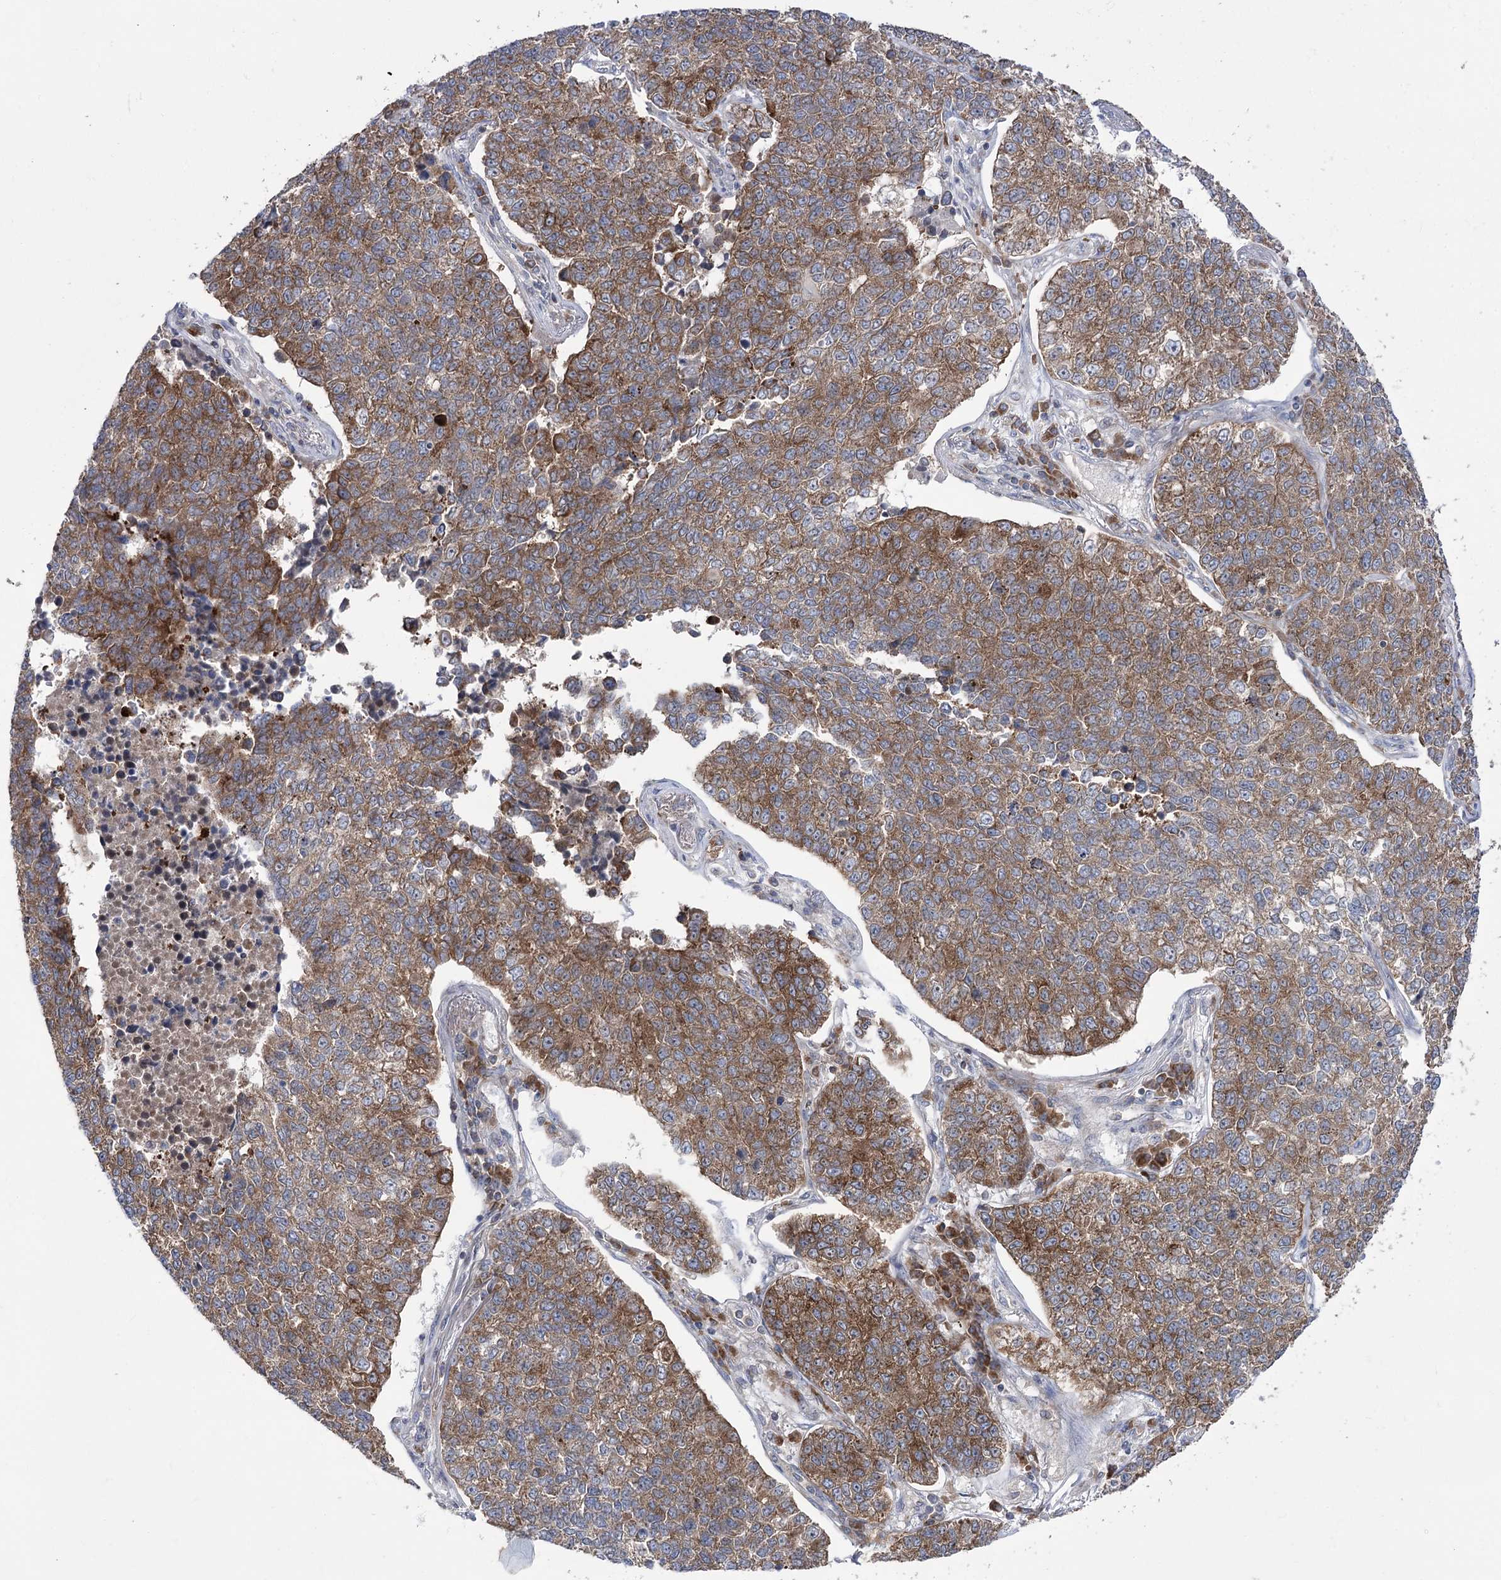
{"staining": {"intensity": "moderate", "quantity": ">75%", "location": "cytoplasmic/membranous"}, "tissue": "lung cancer", "cell_type": "Tumor cells", "image_type": "cancer", "snomed": [{"axis": "morphology", "description": "Adenocarcinoma, NOS"}, {"axis": "topography", "description": "Lung"}], "caption": "DAB (3,3'-diaminobenzidine) immunohistochemical staining of lung cancer displays moderate cytoplasmic/membranous protein staining in approximately >75% of tumor cells.", "gene": "ZNF622", "patient": {"sex": "male", "age": 49}}